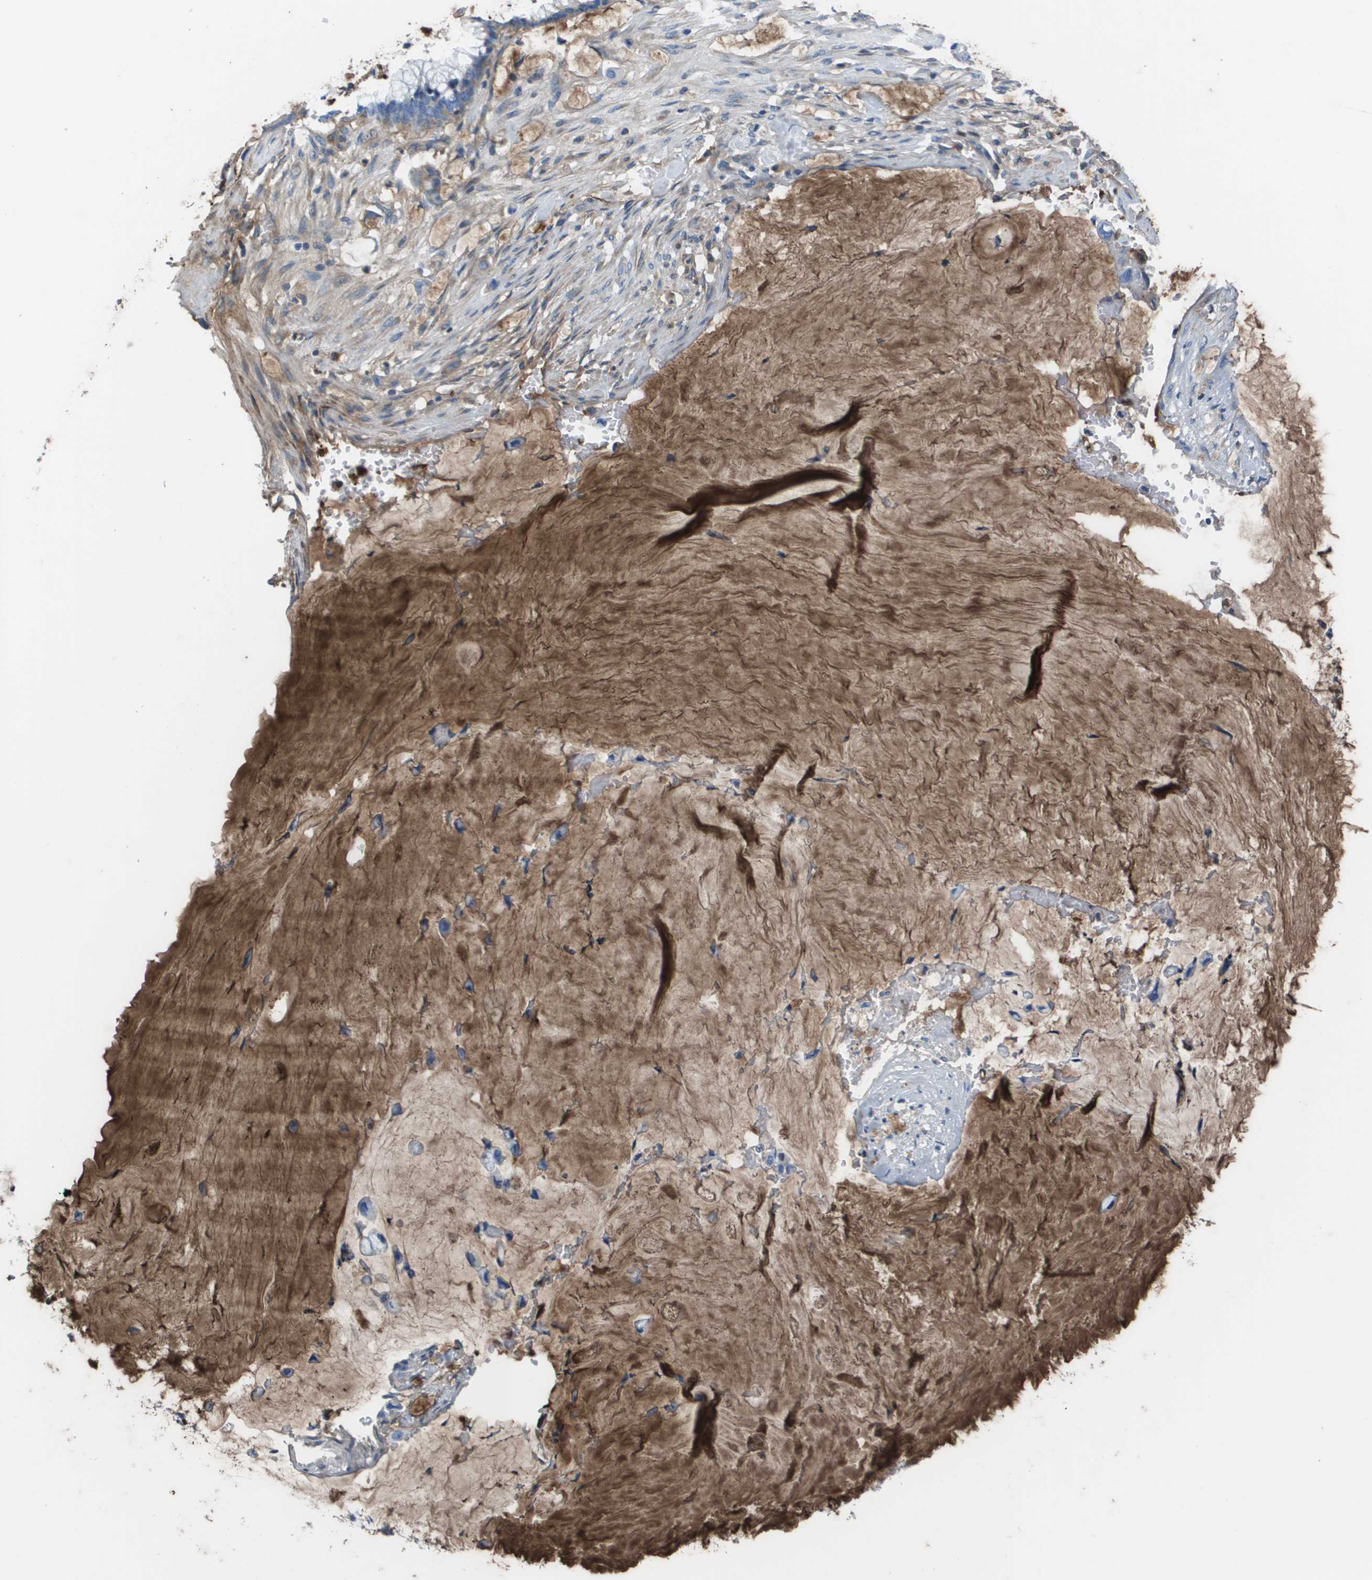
{"staining": {"intensity": "negative", "quantity": "none", "location": "none"}, "tissue": "pancreatic cancer", "cell_type": "Tumor cells", "image_type": "cancer", "snomed": [{"axis": "morphology", "description": "Adenocarcinoma, NOS"}, {"axis": "topography", "description": "Pancreas"}], "caption": "High power microscopy photomicrograph of an IHC histopathology image of pancreatic cancer, revealing no significant positivity in tumor cells.", "gene": "VTN", "patient": {"sex": "male", "age": 41}}